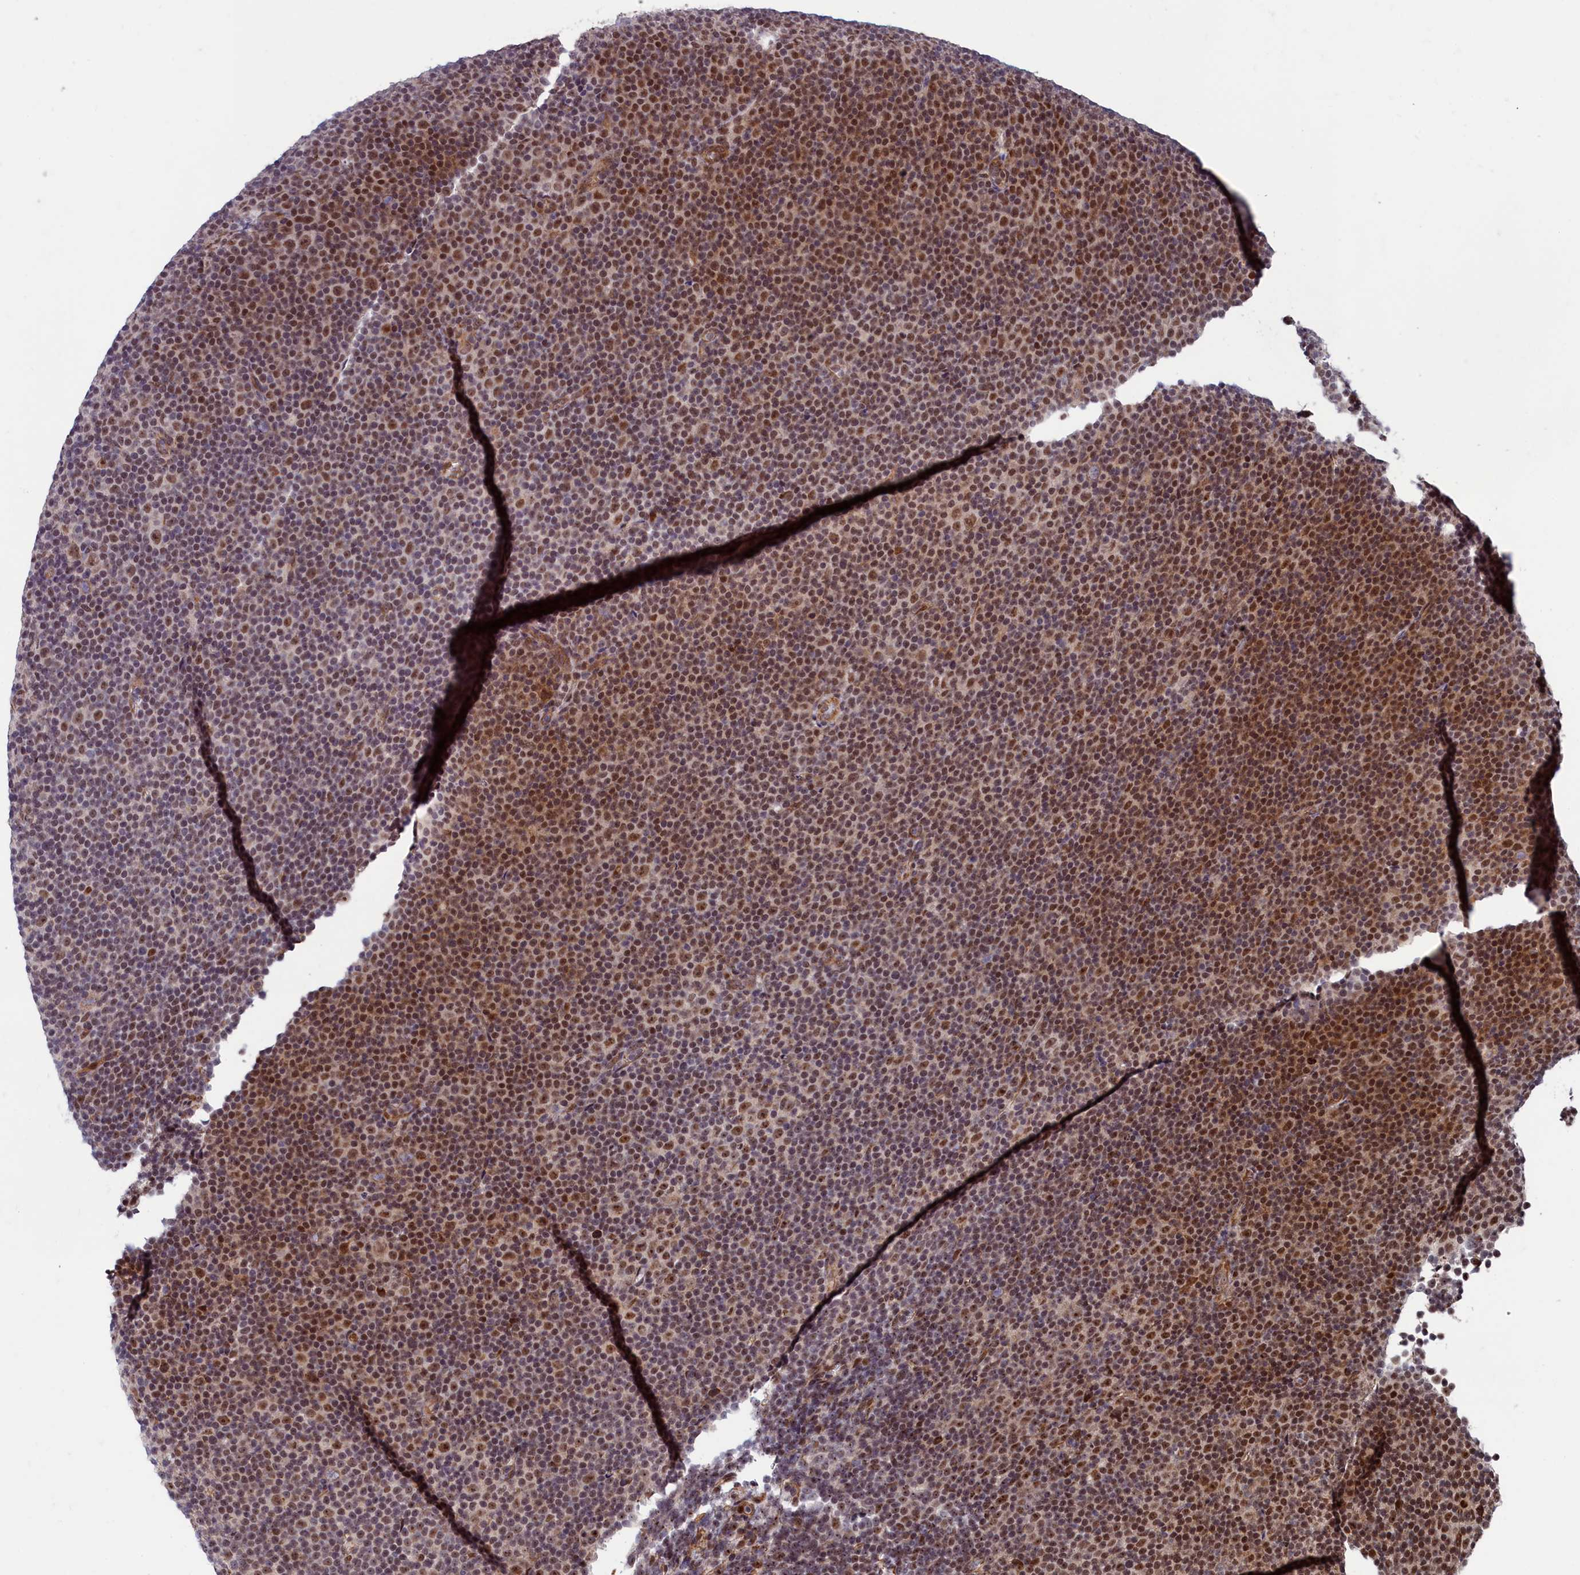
{"staining": {"intensity": "moderate", "quantity": ">75%", "location": "nuclear"}, "tissue": "lymphoma", "cell_type": "Tumor cells", "image_type": "cancer", "snomed": [{"axis": "morphology", "description": "Malignant lymphoma, non-Hodgkin's type, Low grade"}, {"axis": "topography", "description": "Lymph node"}], "caption": "A micrograph of human malignant lymphoma, non-Hodgkin's type (low-grade) stained for a protein exhibits moderate nuclear brown staining in tumor cells.", "gene": "LEO1", "patient": {"sex": "female", "age": 67}}